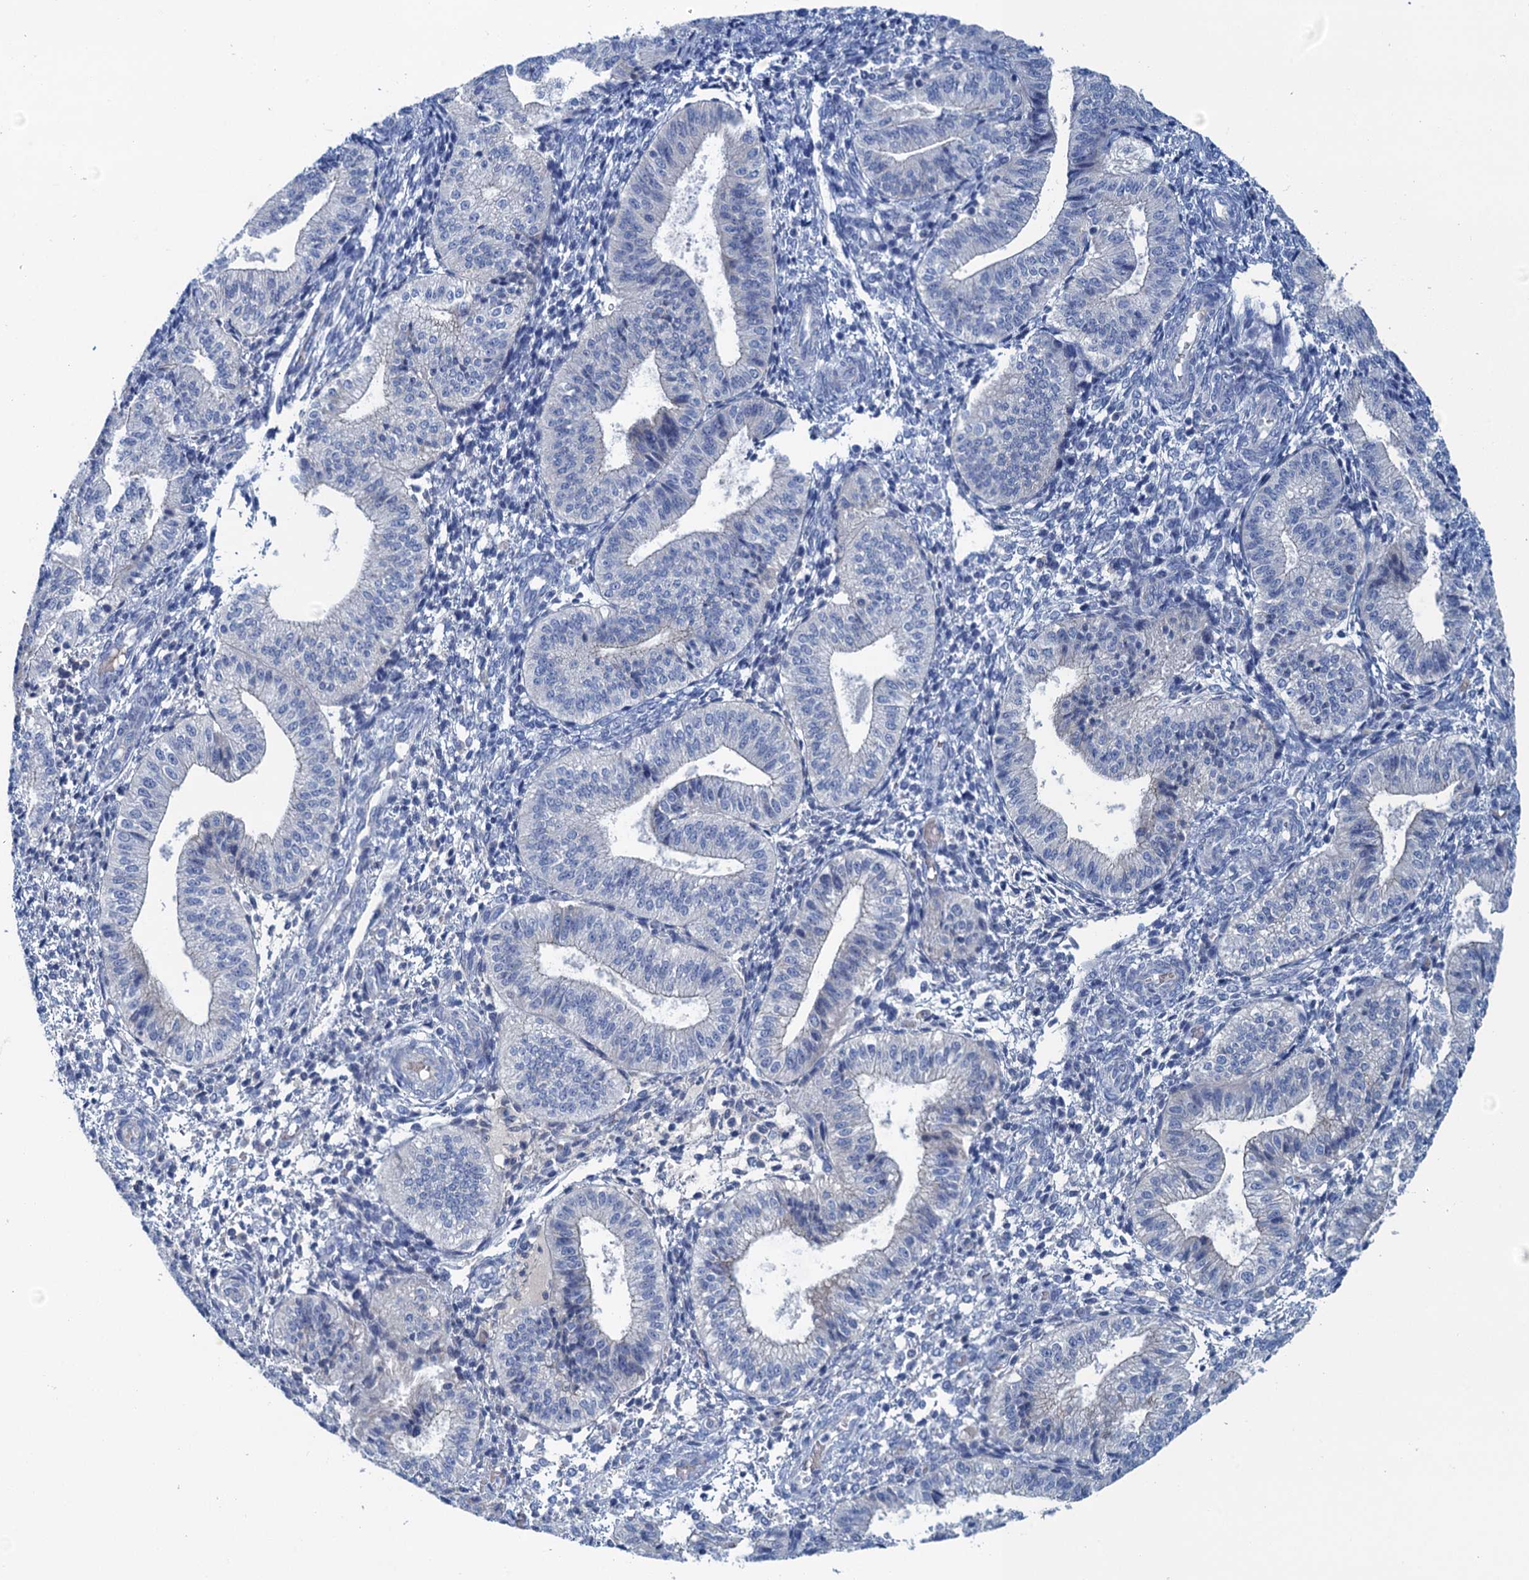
{"staining": {"intensity": "negative", "quantity": "none", "location": "none"}, "tissue": "endometrium", "cell_type": "Cells in endometrial stroma", "image_type": "normal", "snomed": [{"axis": "morphology", "description": "Normal tissue, NOS"}, {"axis": "topography", "description": "Endometrium"}], "caption": "This is a image of IHC staining of benign endometrium, which shows no positivity in cells in endometrial stroma. (DAB immunohistochemistry (IHC) visualized using brightfield microscopy, high magnification).", "gene": "MYADML2", "patient": {"sex": "female", "age": 34}}